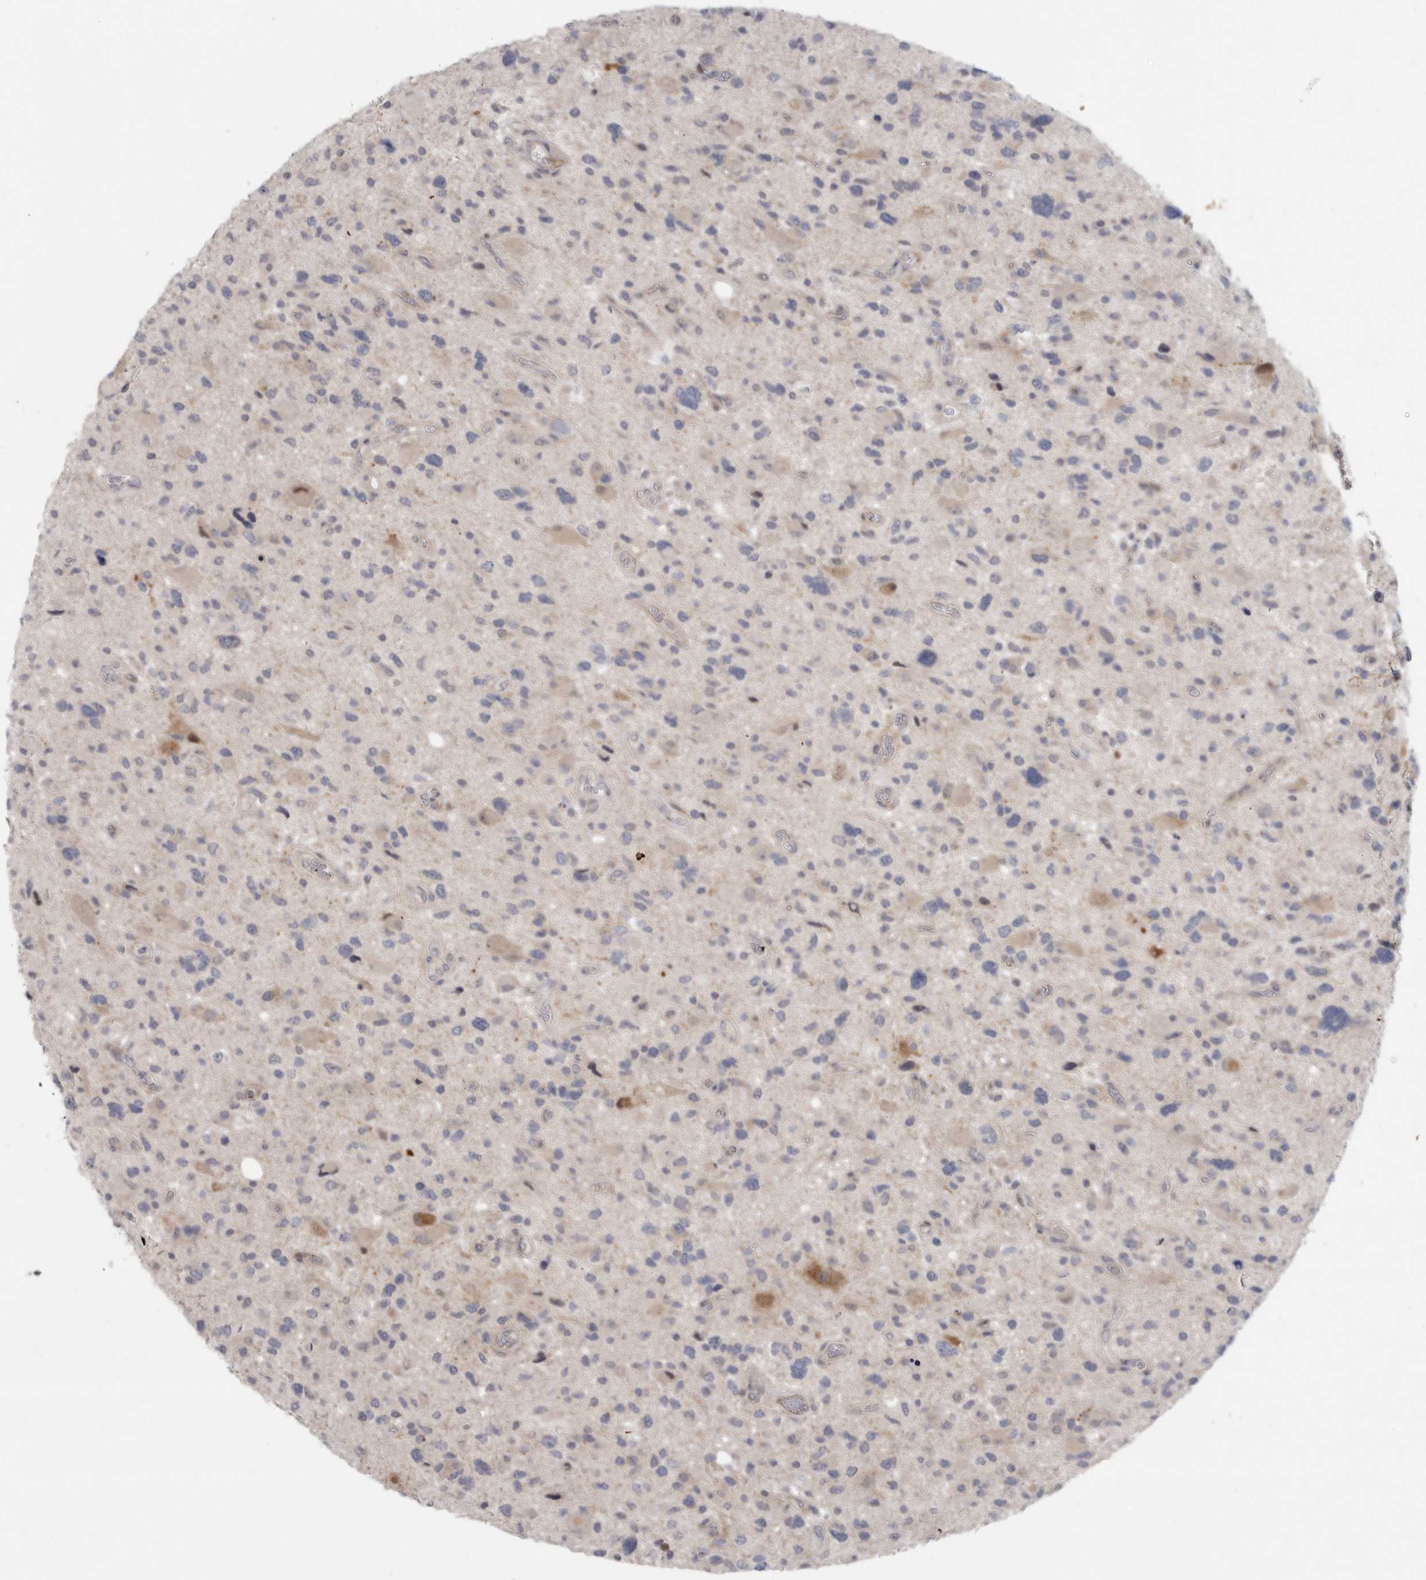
{"staining": {"intensity": "weak", "quantity": "<25%", "location": "cytoplasmic/membranous"}, "tissue": "glioma", "cell_type": "Tumor cells", "image_type": "cancer", "snomed": [{"axis": "morphology", "description": "Glioma, malignant, High grade"}, {"axis": "topography", "description": "Brain"}], "caption": "IHC photomicrograph of neoplastic tissue: glioma stained with DAB displays no significant protein expression in tumor cells. (Stains: DAB (3,3'-diaminobenzidine) immunohistochemistry (IHC) with hematoxylin counter stain, Microscopy: brightfield microscopy at high magnification).", "gene": "FBXO43", "patient": {"sex": "male", "age": 33}}